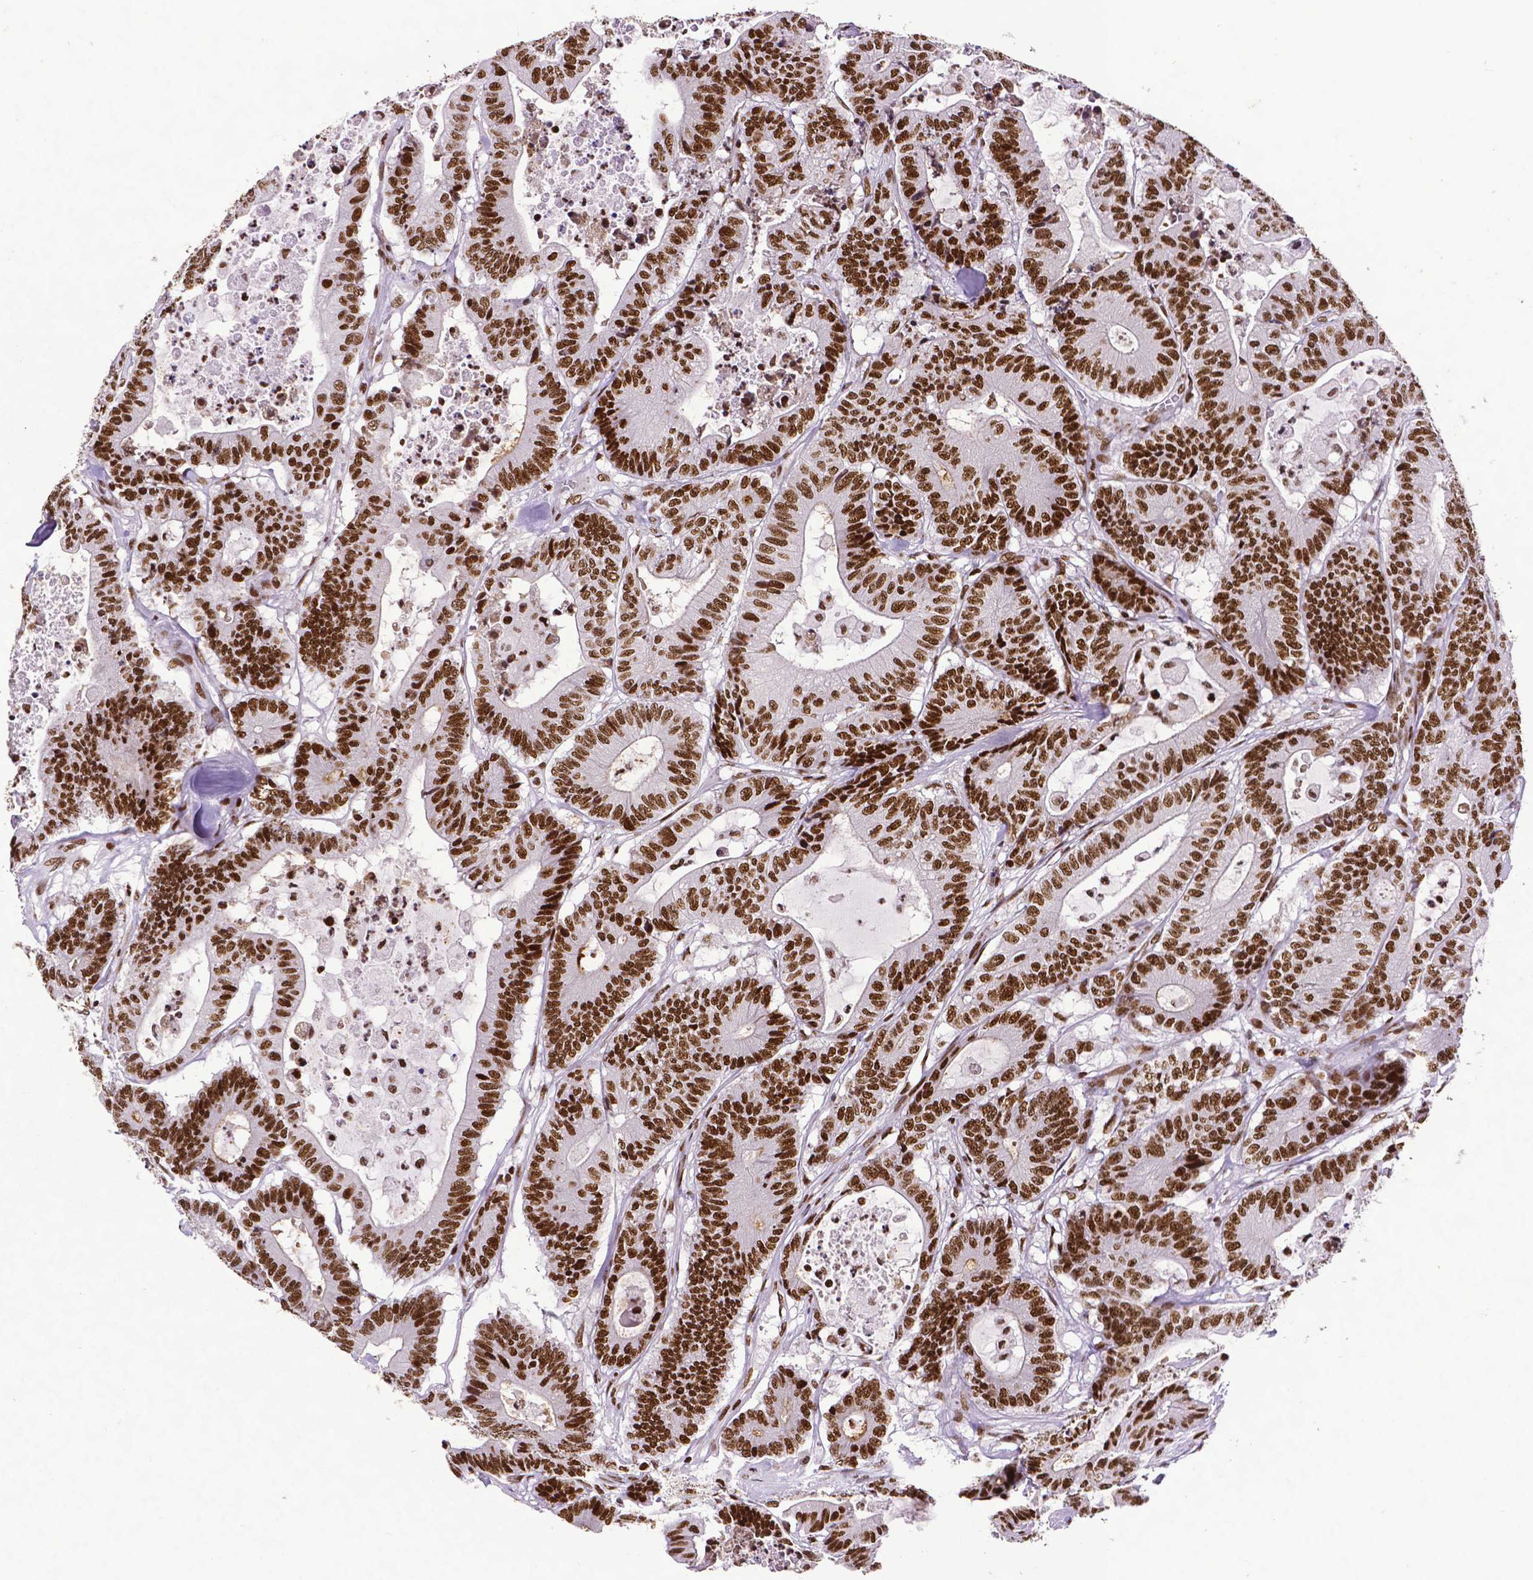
{"staining": {"intensity": "strong", "quantity": ">75%", "location": "nuclear"}, "tissue": "colorectal cancer", "cell_type": "Tumor cells", "image_type": "cancer", "snomed": [{"axis": "morphology", "description": "Adenocarcinoma, NOS"}, {"axis": "topography", "description": "Colon"}], "caption": "Strong nuclear positivity for a protein is identified in about >75% of tumor cells of adenocarcinoma (colorectal) using immunohistochemistry.", "gene": "CTCF", "patient": {"sex": "female", "age": 84}}